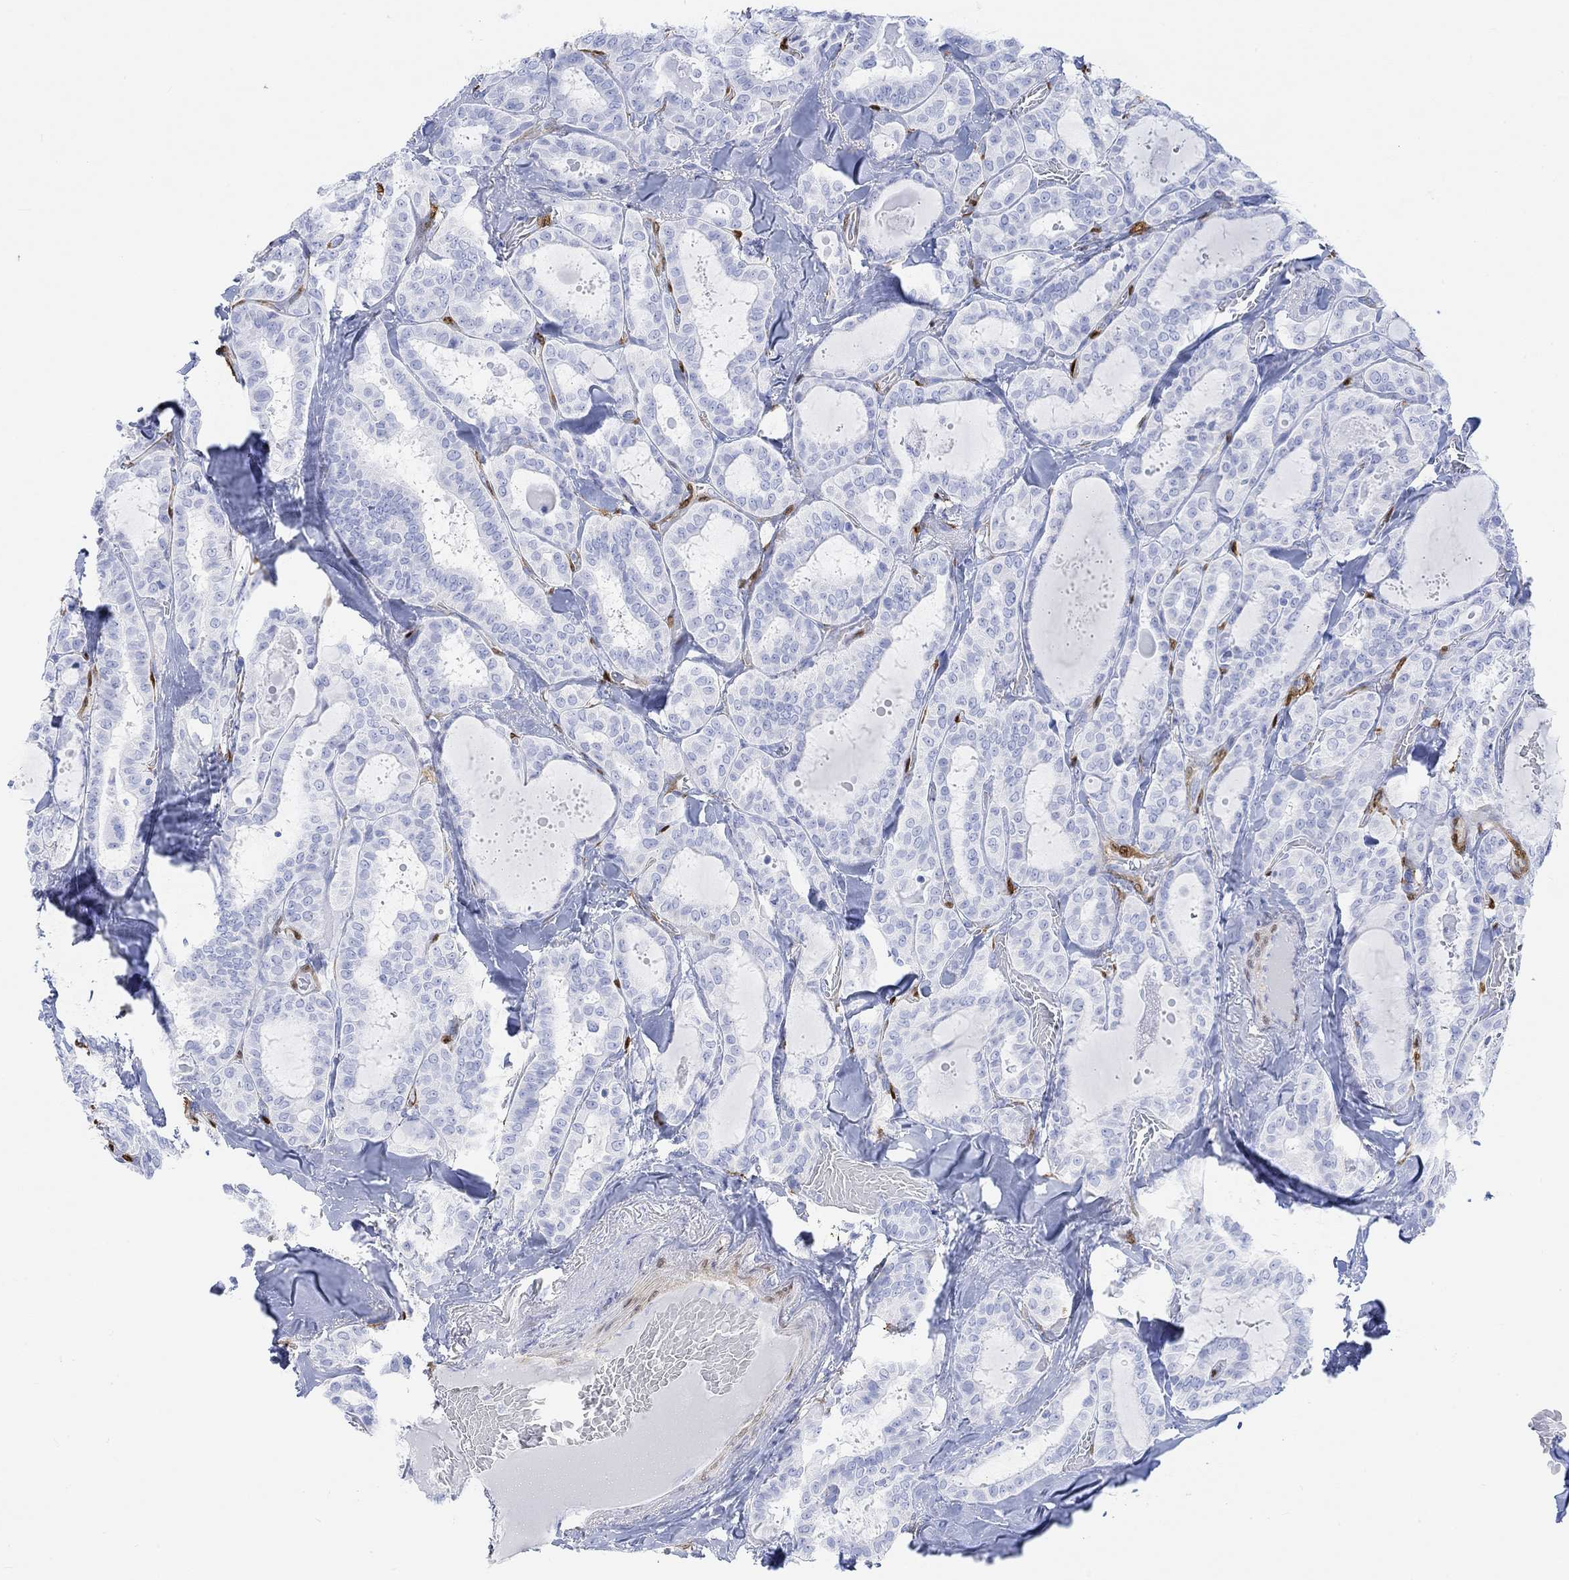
{"staining": {"intensity": "negative", "quantity": "none", "location": "none"}, "tissue": "thyroid cancer", "cell_type": "Tumor cells", "image_type": "cancer", "snomed": [{"axis": "morphology", "description": "Papillary adenocarcinoma, NOS"}, {"axis": "topography", "description": "Thyroid gland"}], "caption": "Tumor cells show no significant protein expression in papillary adenocarcinoma (thyroid).", "gene": "TPPP3", "patient": {"sex": "female", "age": 39}}